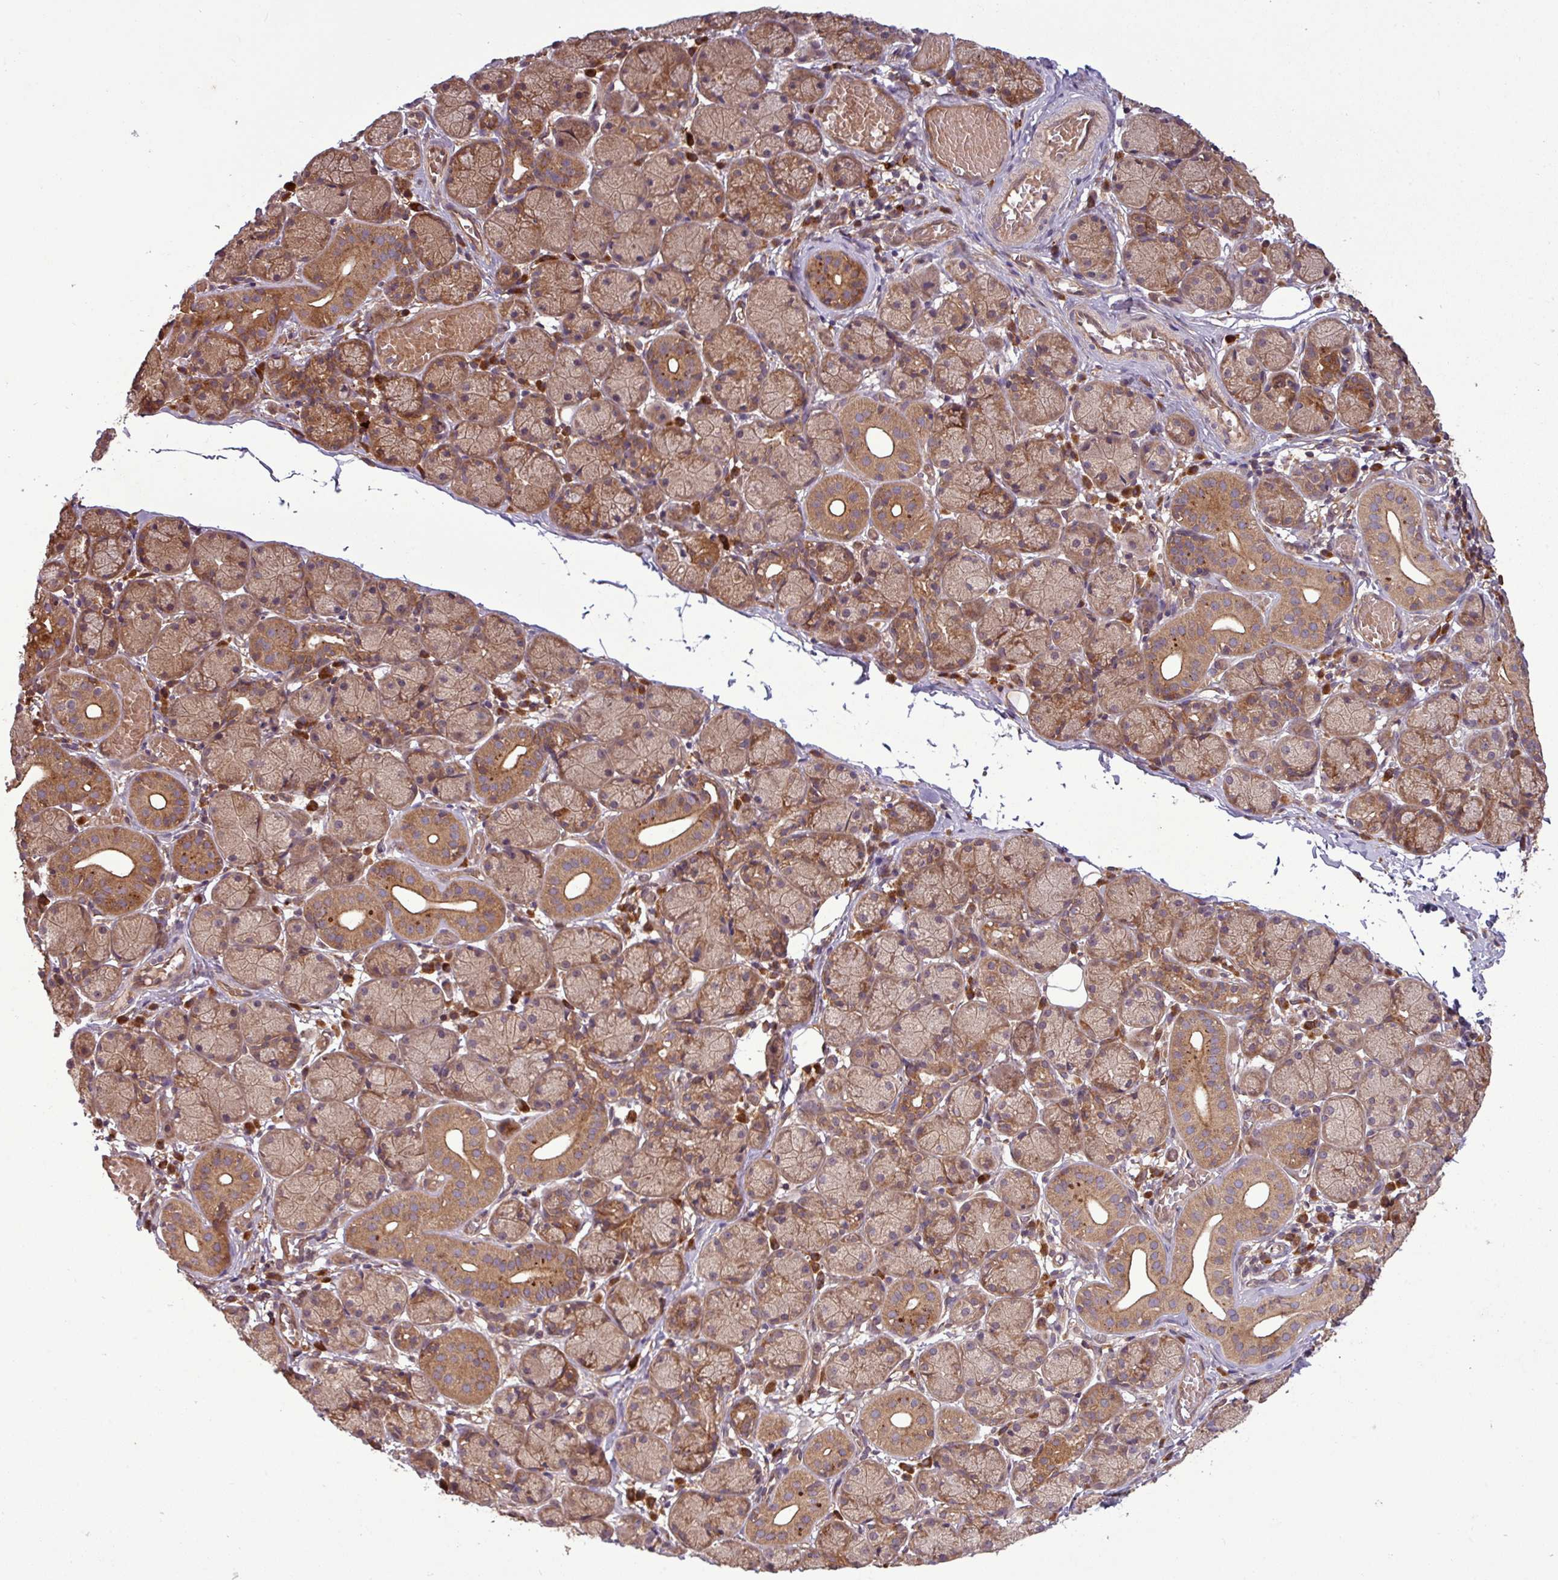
{"staining": {"intensity": "moderate", "quantity": ">75%", "location": "cytoplasmic/membranous"}, "tissue": "salivary gland", "cell_type": "Glandular cells", "image_type": "normal", "snomed": [{"axis": "morphology", "description": "Normal tissue, NOS"}, {"axis": "topography", "description": "Salivary gland"}], "caption": "Protein expression by immunohistochemistry (IHC) shows moderate cytoplasmic/membranous staining in about >75% of glandular cells in normal salivary gland. The staining was performed using DAB to visualize the protein expression in brown, while the nuclei were stained in blue with hematoxylin (Magnification: 20x).", "gene": "SIRPB2", "patient": {"sex": "female", "age": 24}}